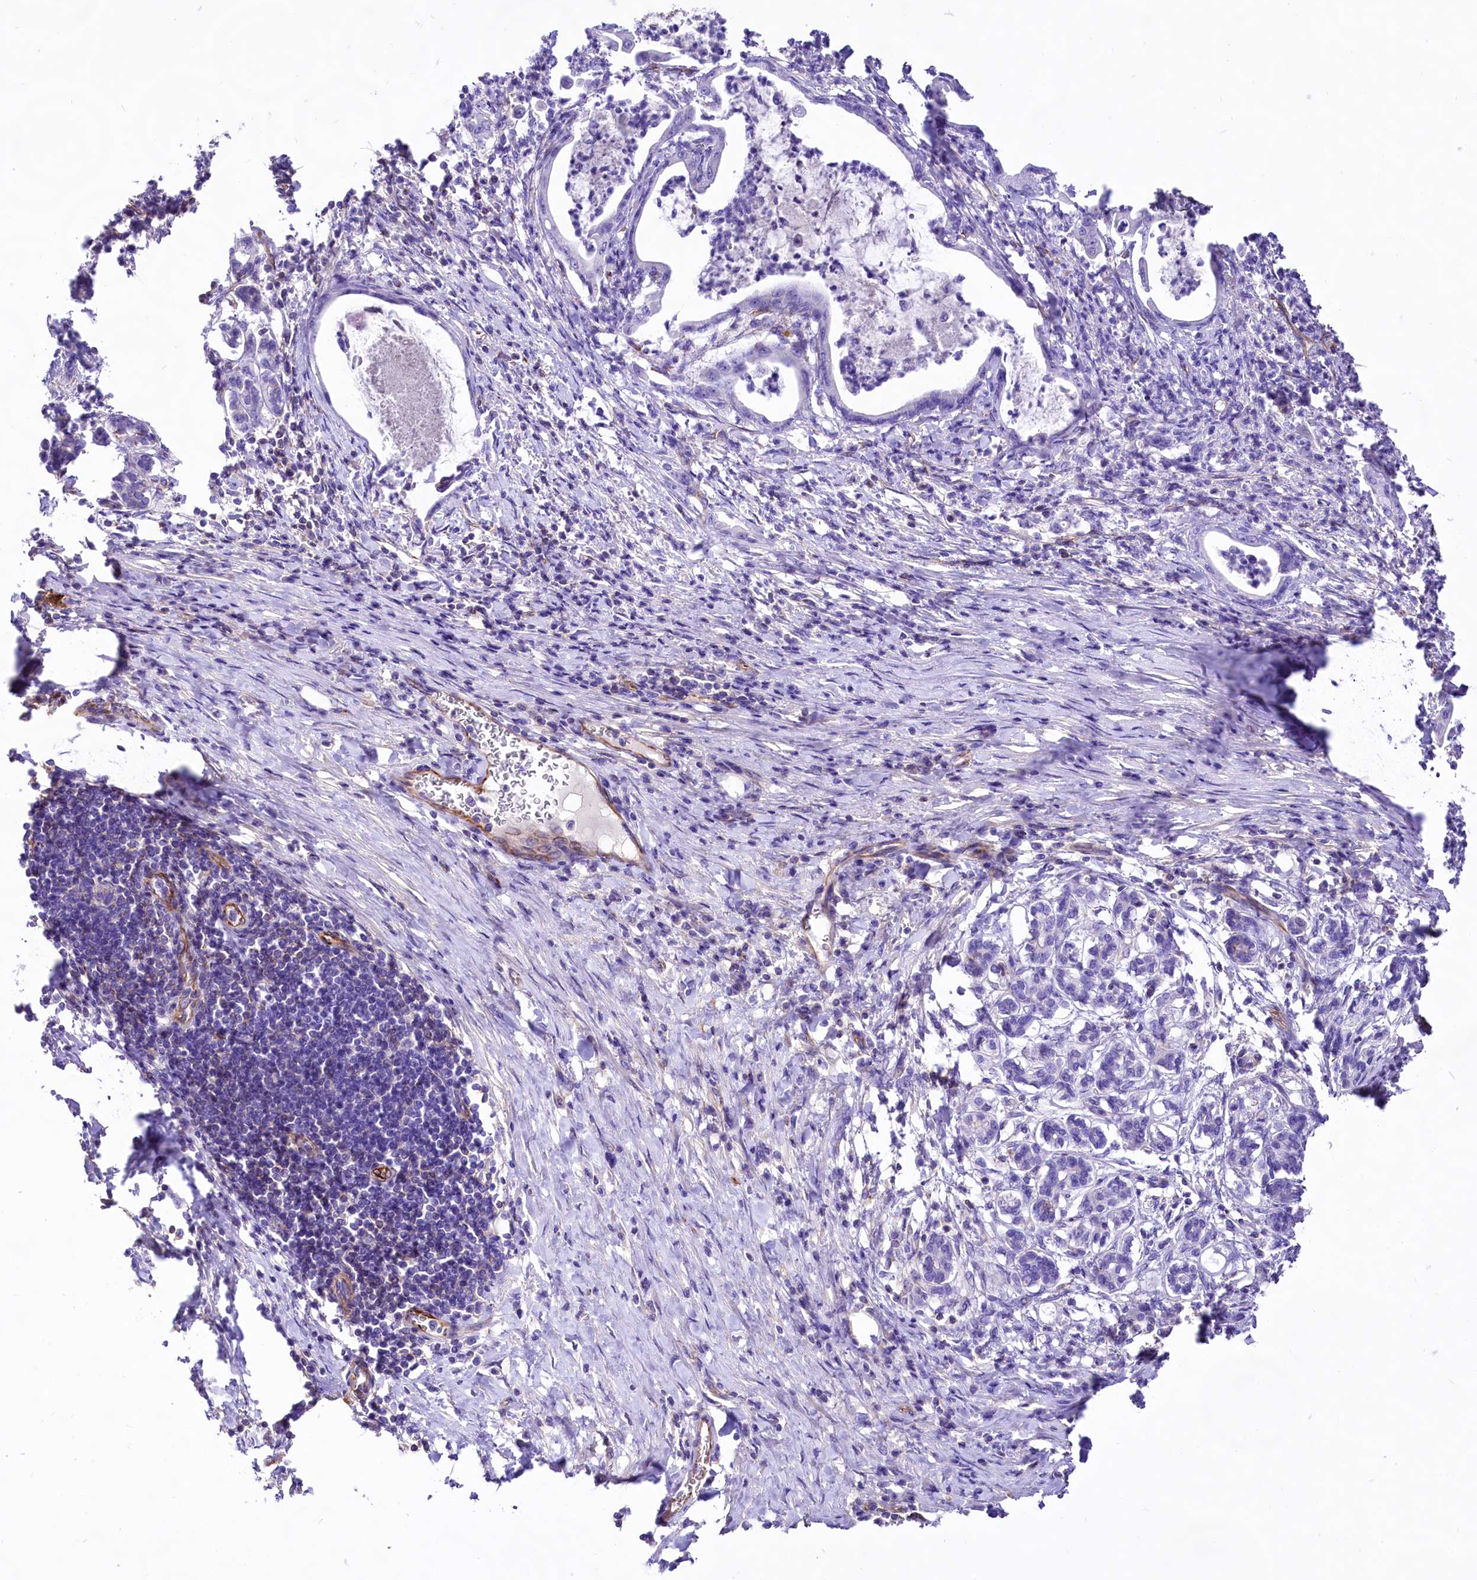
{"staining": {"intensity": "negative", "quantity": "none", "location": "none"}, "tissue": "pancreatic cancer", "cell_type": "Tumor cells", "image_type": "cancer", "snomed": [{"axis": "morphology", "description": "Adenocarcinoma, NOS"}, {"axis": "topography", "description": "Pancreas"}], "caption": "Human pancreatic cancer stained for a protein using IHC reveals no positivity in tumor cells.", "gene": "CD99", "patient": {"sex": "female", "age": 55}}